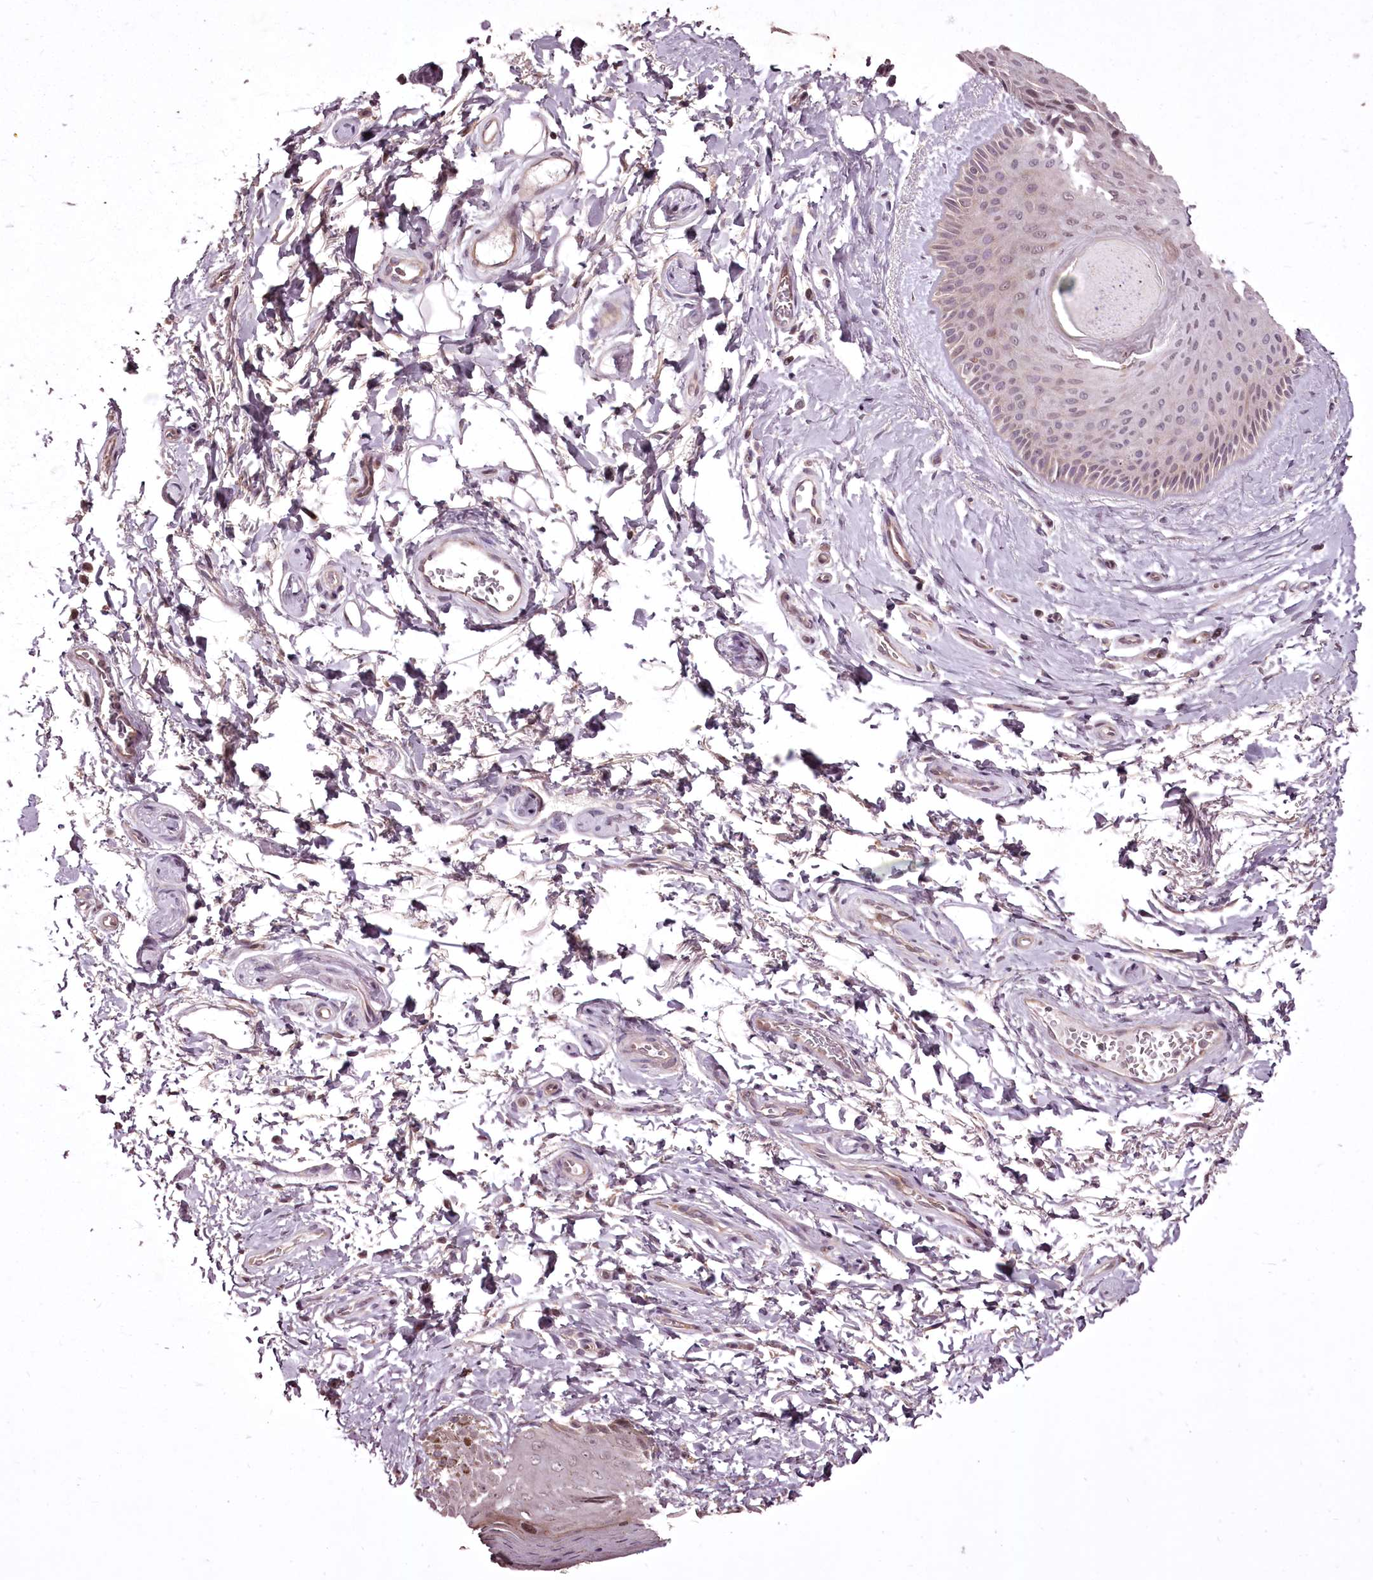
{"staining": {"intensity": "negative", "quantity": "none", "location": "none"}, "tissue": "skin", "cell_type": "Epidermal cells", "image_type": "normal", "snomed": [{"axis": "morphology", "description": "Normal tissue, NOS"}, {"axis": "topography", "description": "Anal"}], "caption": "A photomicrograph of human skin is negative for staining in epidermal cells. (DAB immunohistochemistry with hematoxylin counter stain).", "gene": "ADRA1D", "patient": {"sex": "male", "age": 44}}